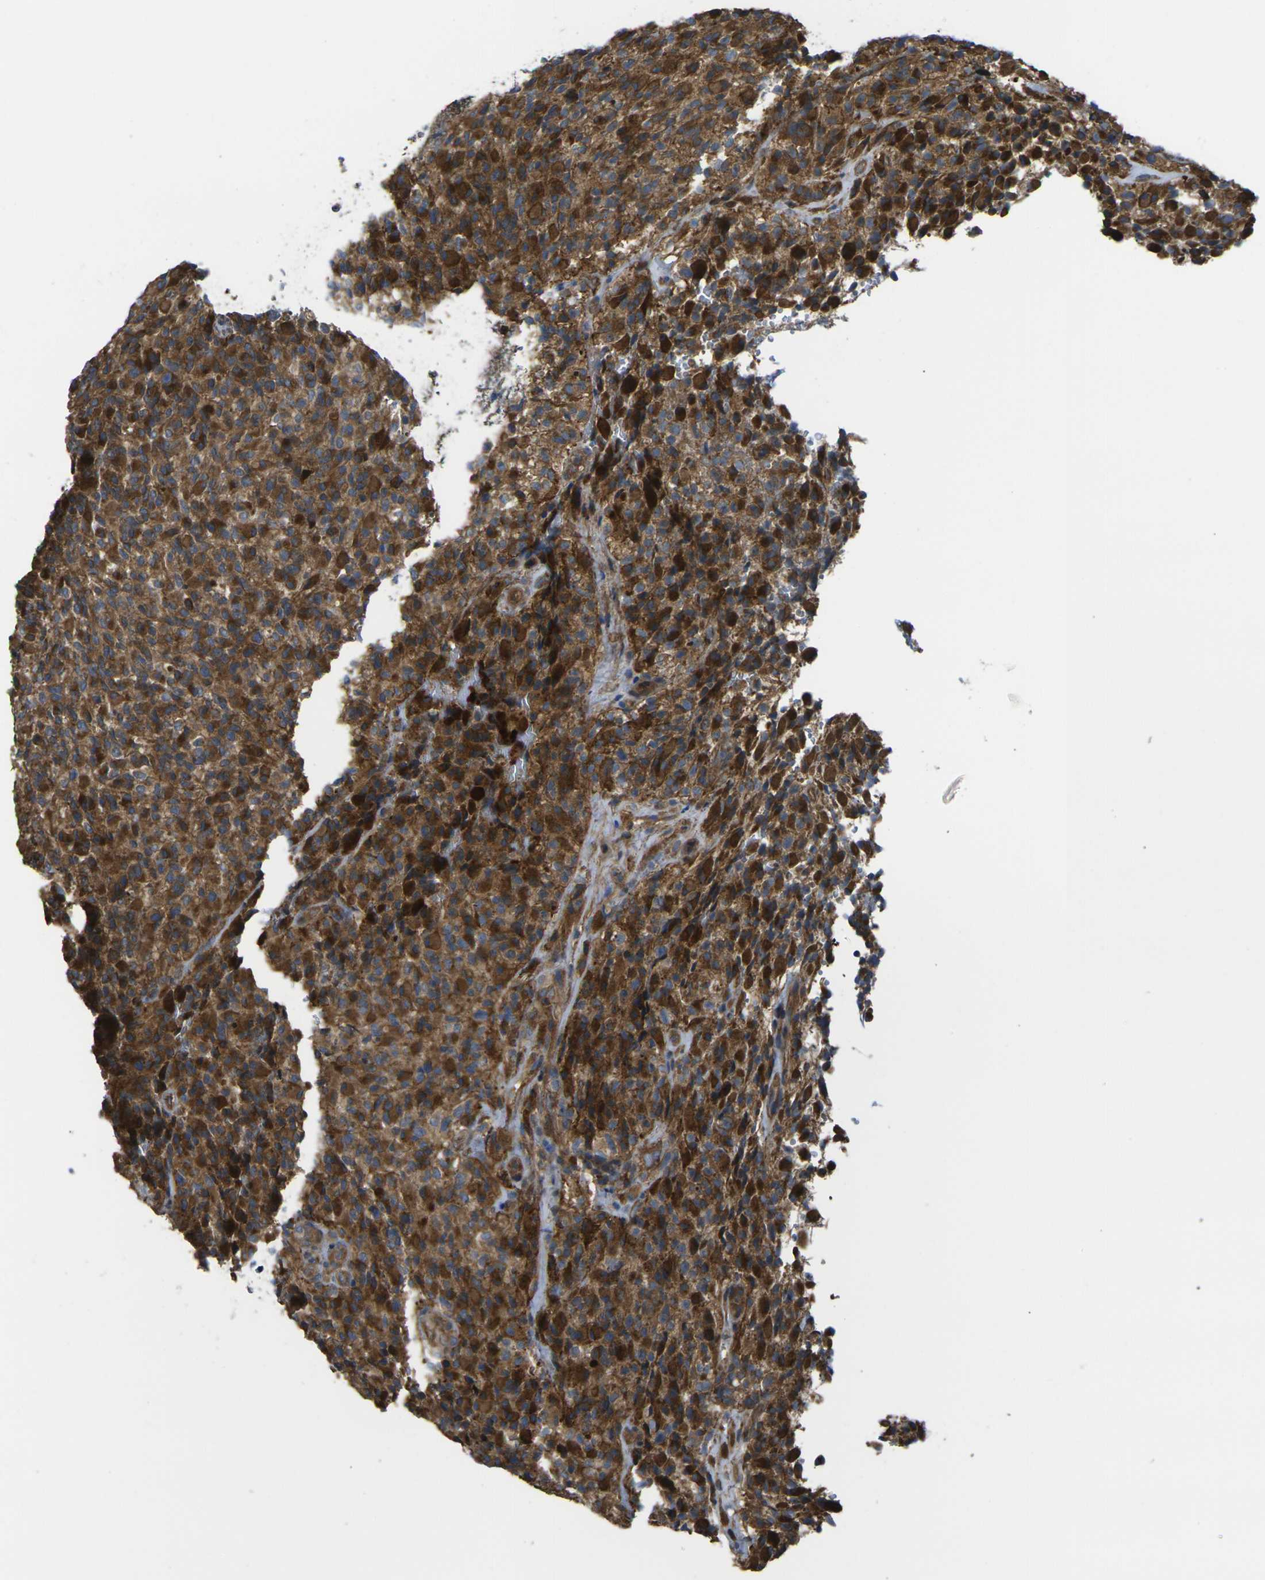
{"staining": {"intensity": "strong", "quantity": ">75%", "location": "cytoplasmic/membranous"}, "tissue": "glioma", "cell_type": "Tumor cells", "image_type": "cancer", "snomed": [{"axis": "morphology", "description": "Glioma, malignant, High grade"}, {"axis": "topography", "description": "Brain"}], "caption": "An image showing strong cytoplasmic/membranous staining in about >75% of tumor cells in glioma, as visualized by brown immunohistochemical staining.", "gene": "FZD1", "patient": {"sex": "male", "age": 71}}